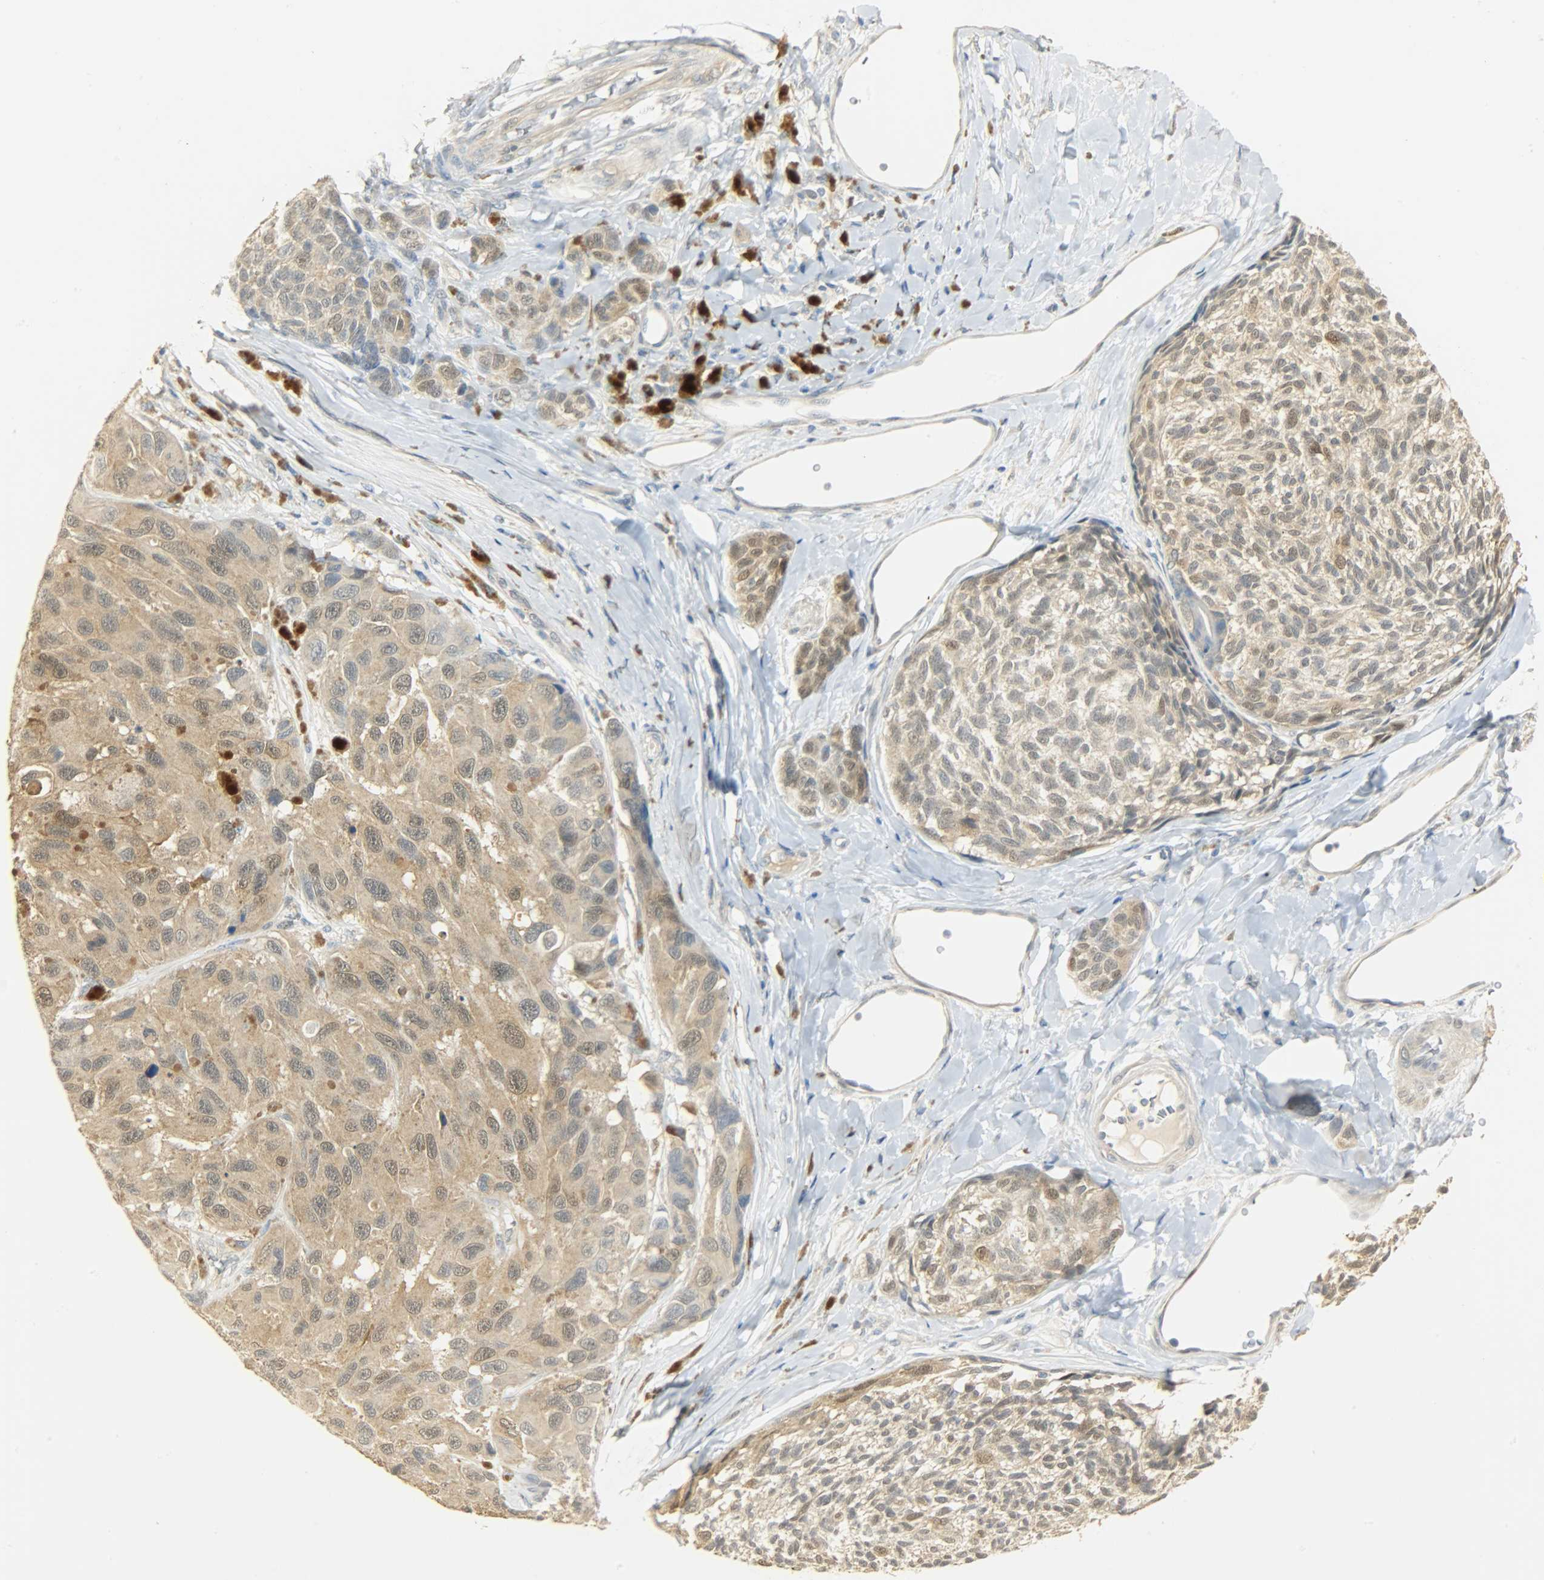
{"staining": {"intensity": "moderate", "quantity": ">75%", "location": "cytoplasmic/membranous,nuclear"}, "tissue": "melanoma", "cell_type": "Tumor cells", "image_type": "cancer", "snomed": [{"axis": "morphology", "description": "Malignant melanoma, NOS"}, {"axis": "topography", "description": "Skin"}], "caption": "Protein expression analysis of human melanoma reveals moderate cytoplasmic/membranous and nuclear positivity in about >75% of tumor cells.", "gene": "USP13", "patient": {"sex": "female", "age": 73}}